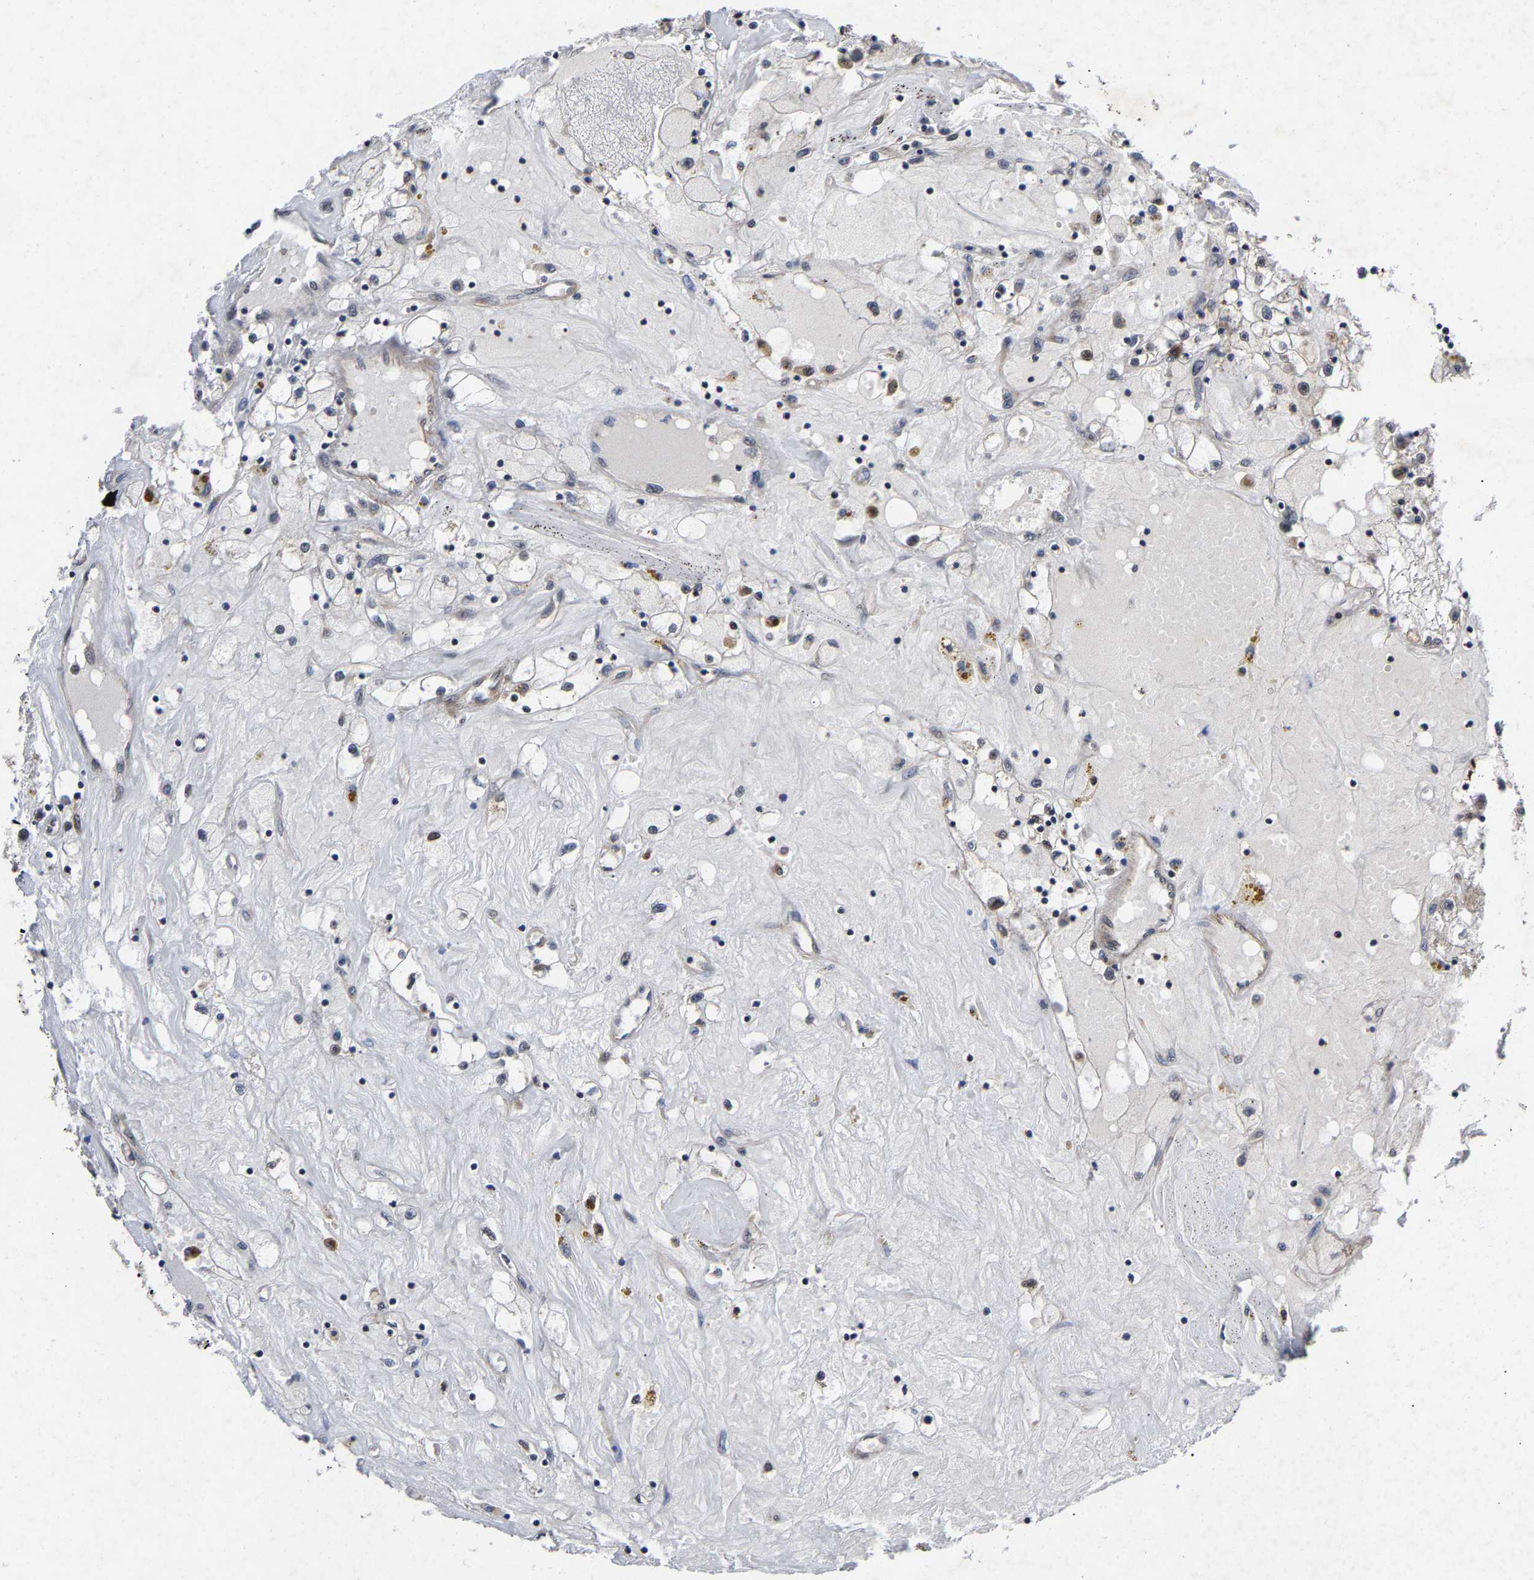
{"staining": {"intensity": "negative", "quantity": "none", "location": "none"}, "tissue": "renal cancer", "cell_type": "Tumor cells", "image_type": "cancer", "snomed": [{"axis": "morphology", "description": "Adenocarcinoma, NOS"}, {"axis": "topography", "description": "Kidney"}], "caption": "DAB (3,3'-diaminobenzidine) immunohistochemical staining of human renal cancer (adenocarcinoma) reveals no significant staining in tumor cells. Brightfield microscopy of immunohistochemistry (IHC) stained with DAB (3,3'-diaminobenzidine) (brown) and hematoxylin (blue), captured at high magnification.", "gene": "CLIP2", "patient": {"sex": "male", "age": 56}}